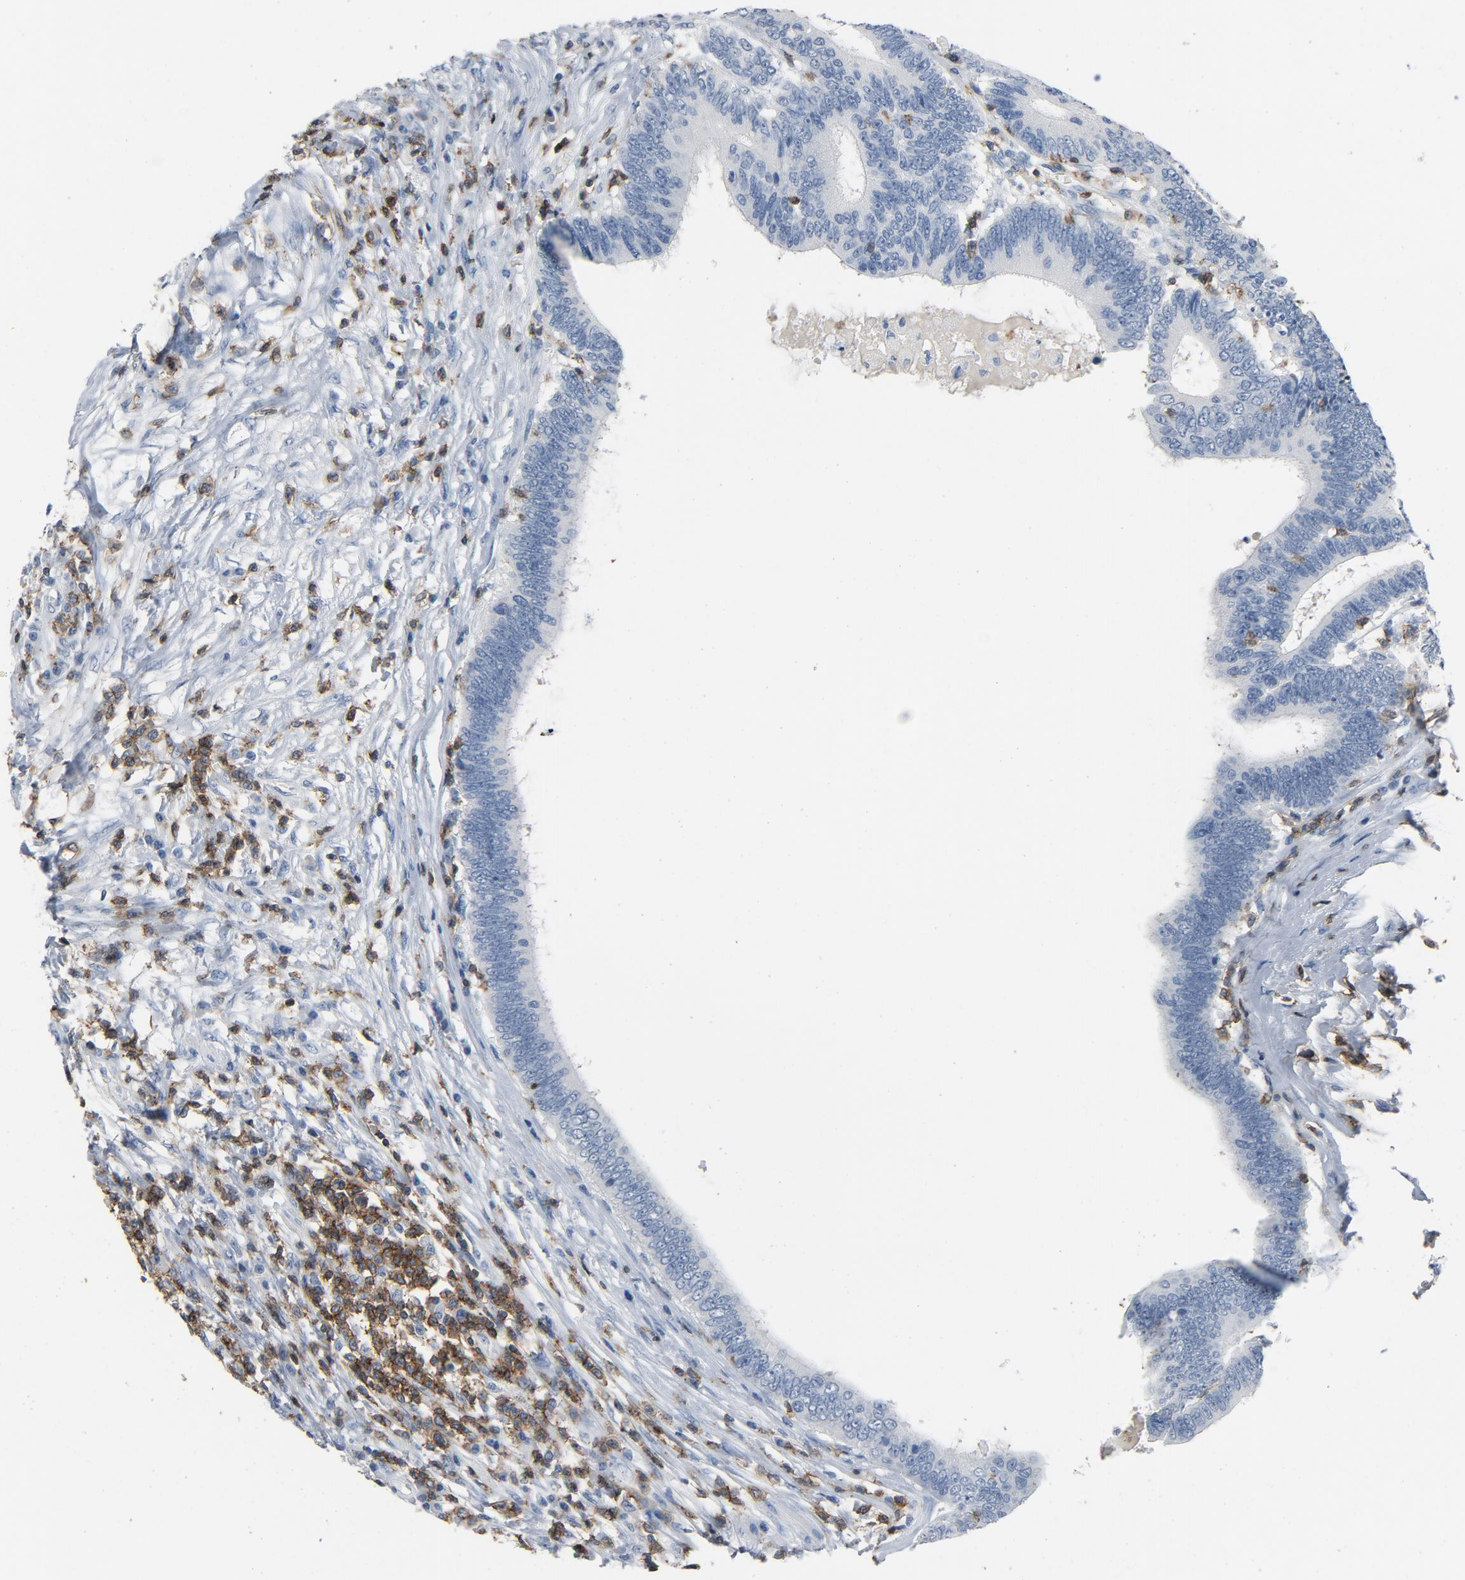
{"staining": {"intensity": "negative", "quantity": "none", "location": "none"}, "tissue": "colorectal cancer", "cell_type": "Tumor cells", "image_type": "cancer", "snomed": [{"axis": "morphology", "description": "Adenocarcinoma, NOS"}, {"axis": "topography", "description": "Colon"}], "caption": "Immunohistochemical staining of human colorectal adenocarcinoma demonstrates no significant positivity in tumor cells. The staining was performed using DAB (3,3'-diaminobenzidine) to visualize the protein expression in brown, while the nuclei were stained in blue with hematoxylin (Magnification: 20x).", "gene": "LCK", "patient": {"sex": "female", "age": 78}}